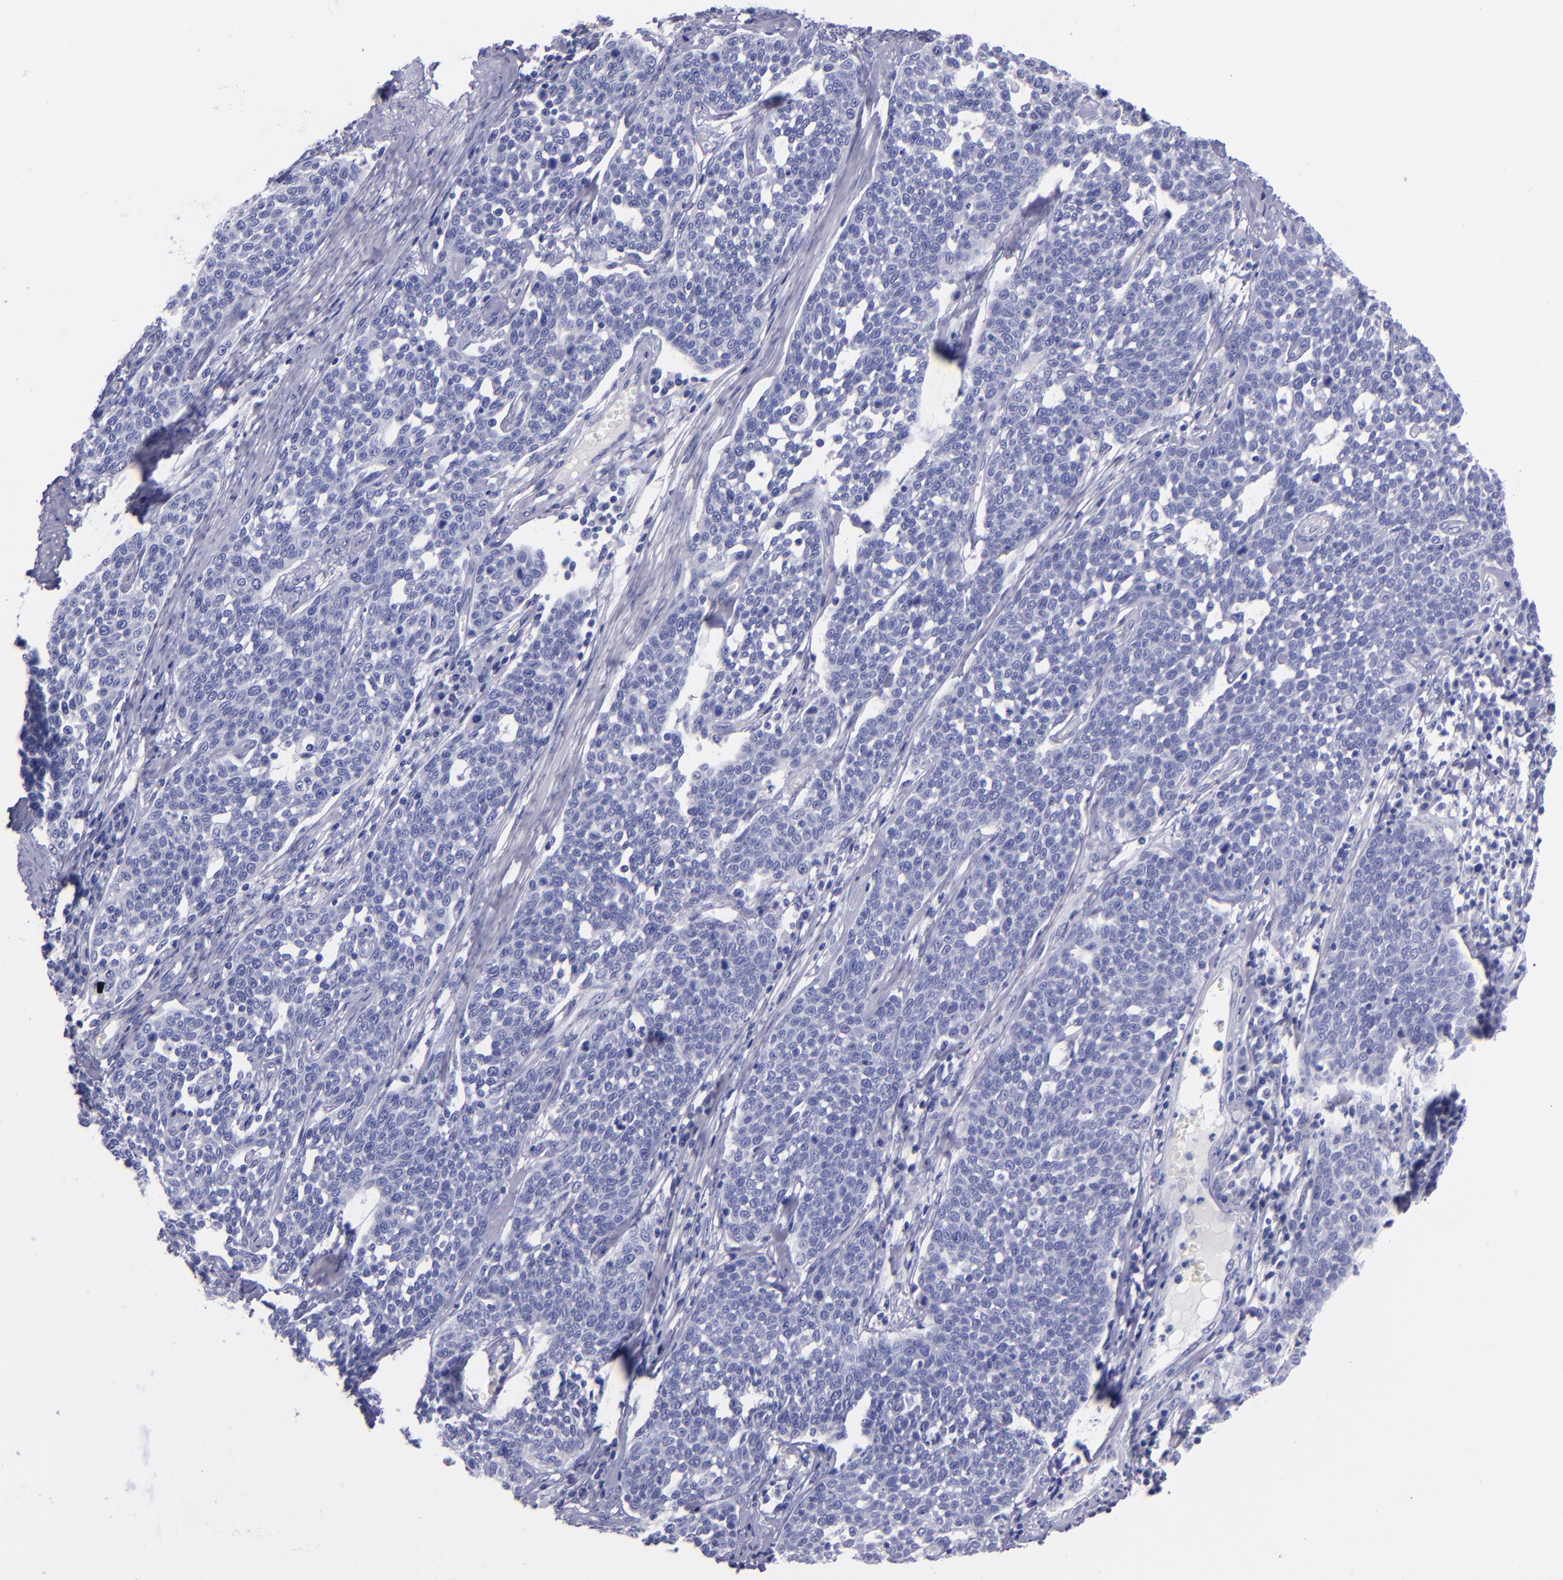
{"staining": {"intensity": "negative", "quantity": "none", "location": "none"}, "tissue": "cervical cancer", "cell_type": "Tumor cells", "image_type": "cancer", "snomed": [{"axis": "morphology", "description": "Squamous cell carcinoma, NOS"}, {"axis": "topography", "description": "Cervix"}], "caption": "DAB (3,3'-diaminobenzidine) immunohistochemical staining of human cervical cancer reveals no significant expression in tumor cells. (DAB (3,3'-diaminobenzidine) IHC with hematoxylin counter stain).", "gene": "SV2A", "patient": {"sex": "female", "age": 34}}